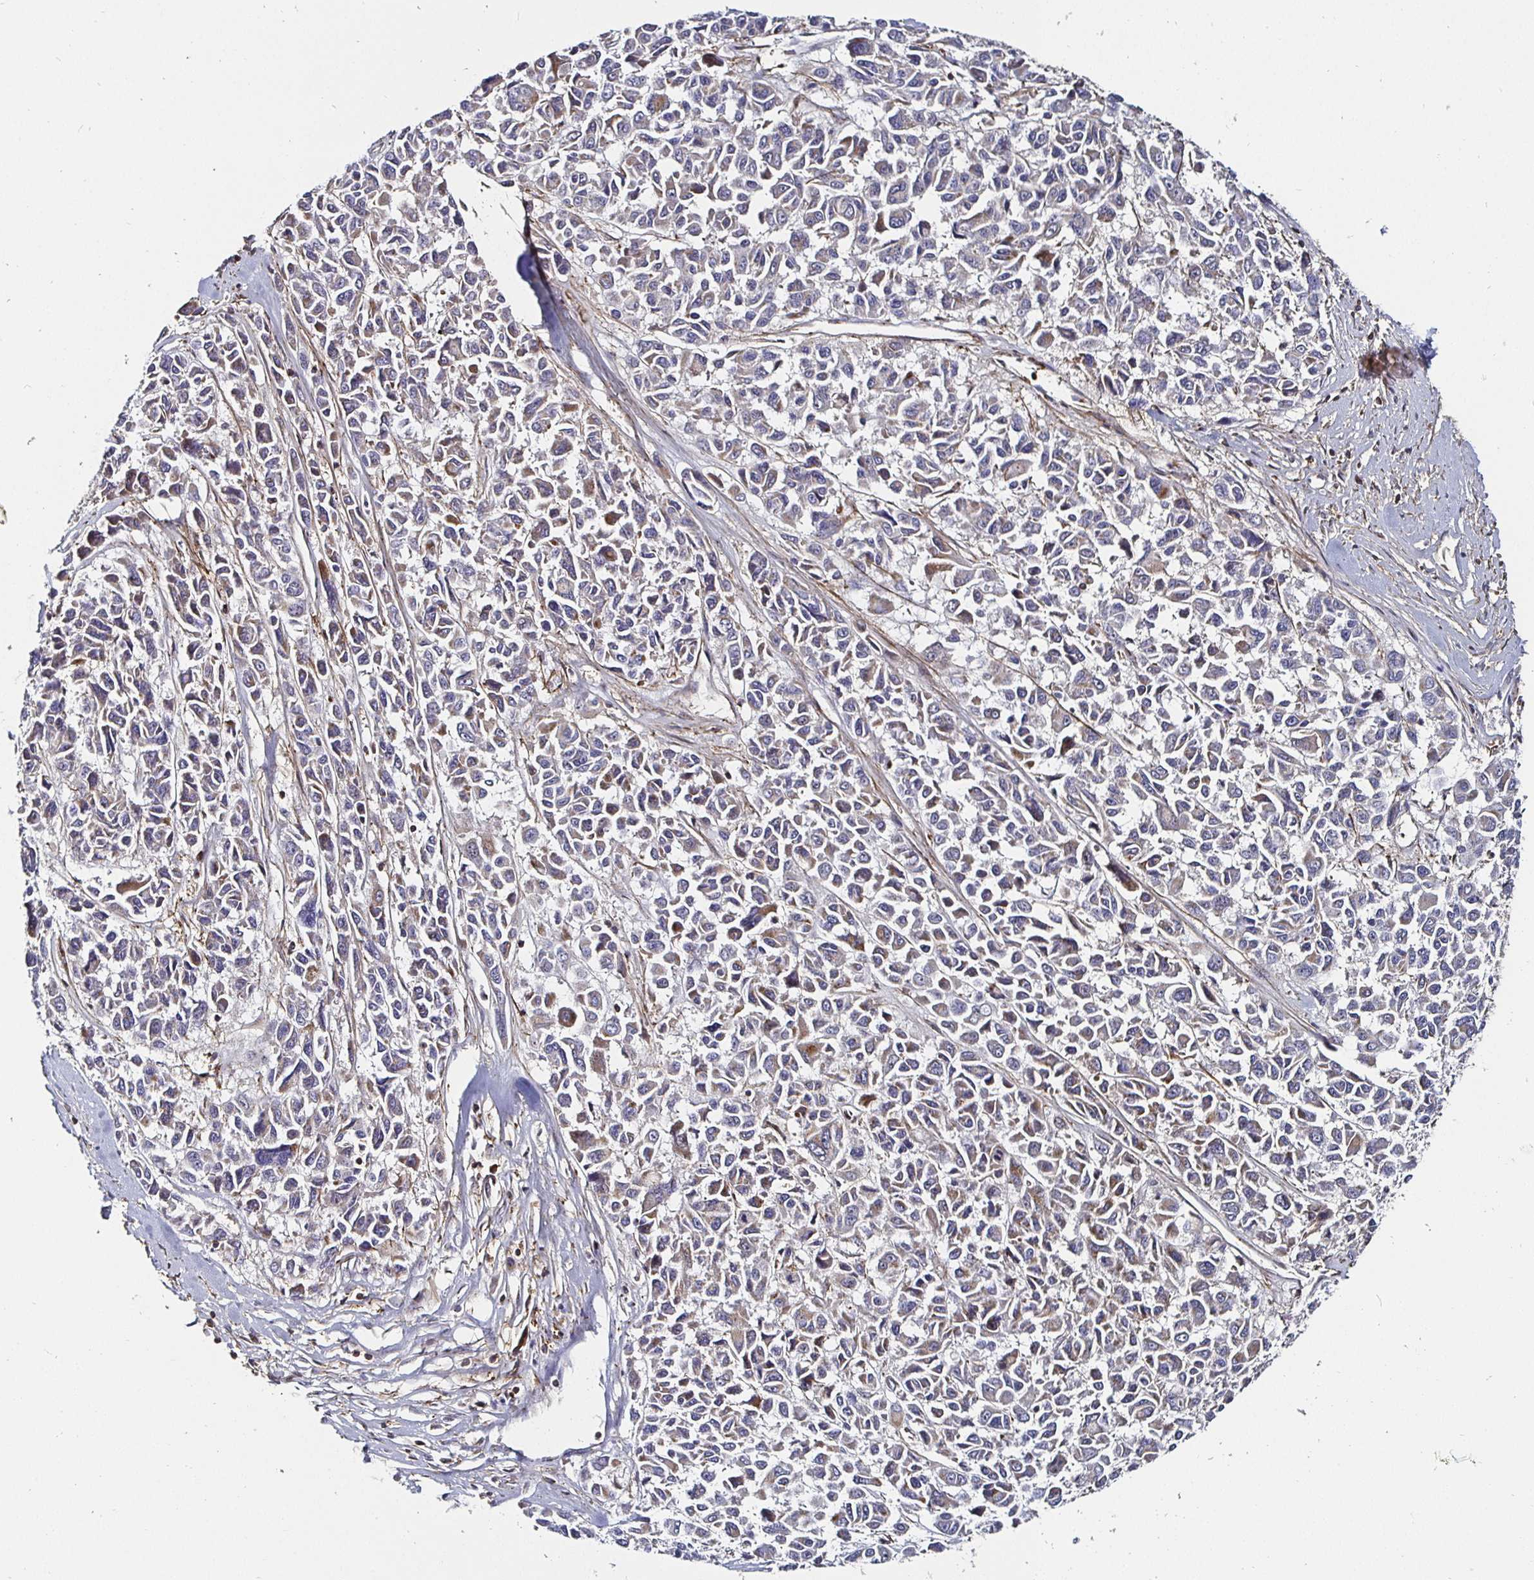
{"staining": {"intensity": "negative", "quantity": "none", "location": "none"}, "tissue": "melanoma", "cell_type": "Tumor cells", "image_type": "cancer", "snomed": [{"axis": "morphology", "description": "Malignant melanoma, NOS"}, {"axis": "topography", "description": "Skin"}], "caption": "This is an immunohistochemistry (IHC) photomicrograph of melanoma. There is no staining in tumor cells.", "gene": "GJA4", "patient": {"sex": "female", "age": 66}}